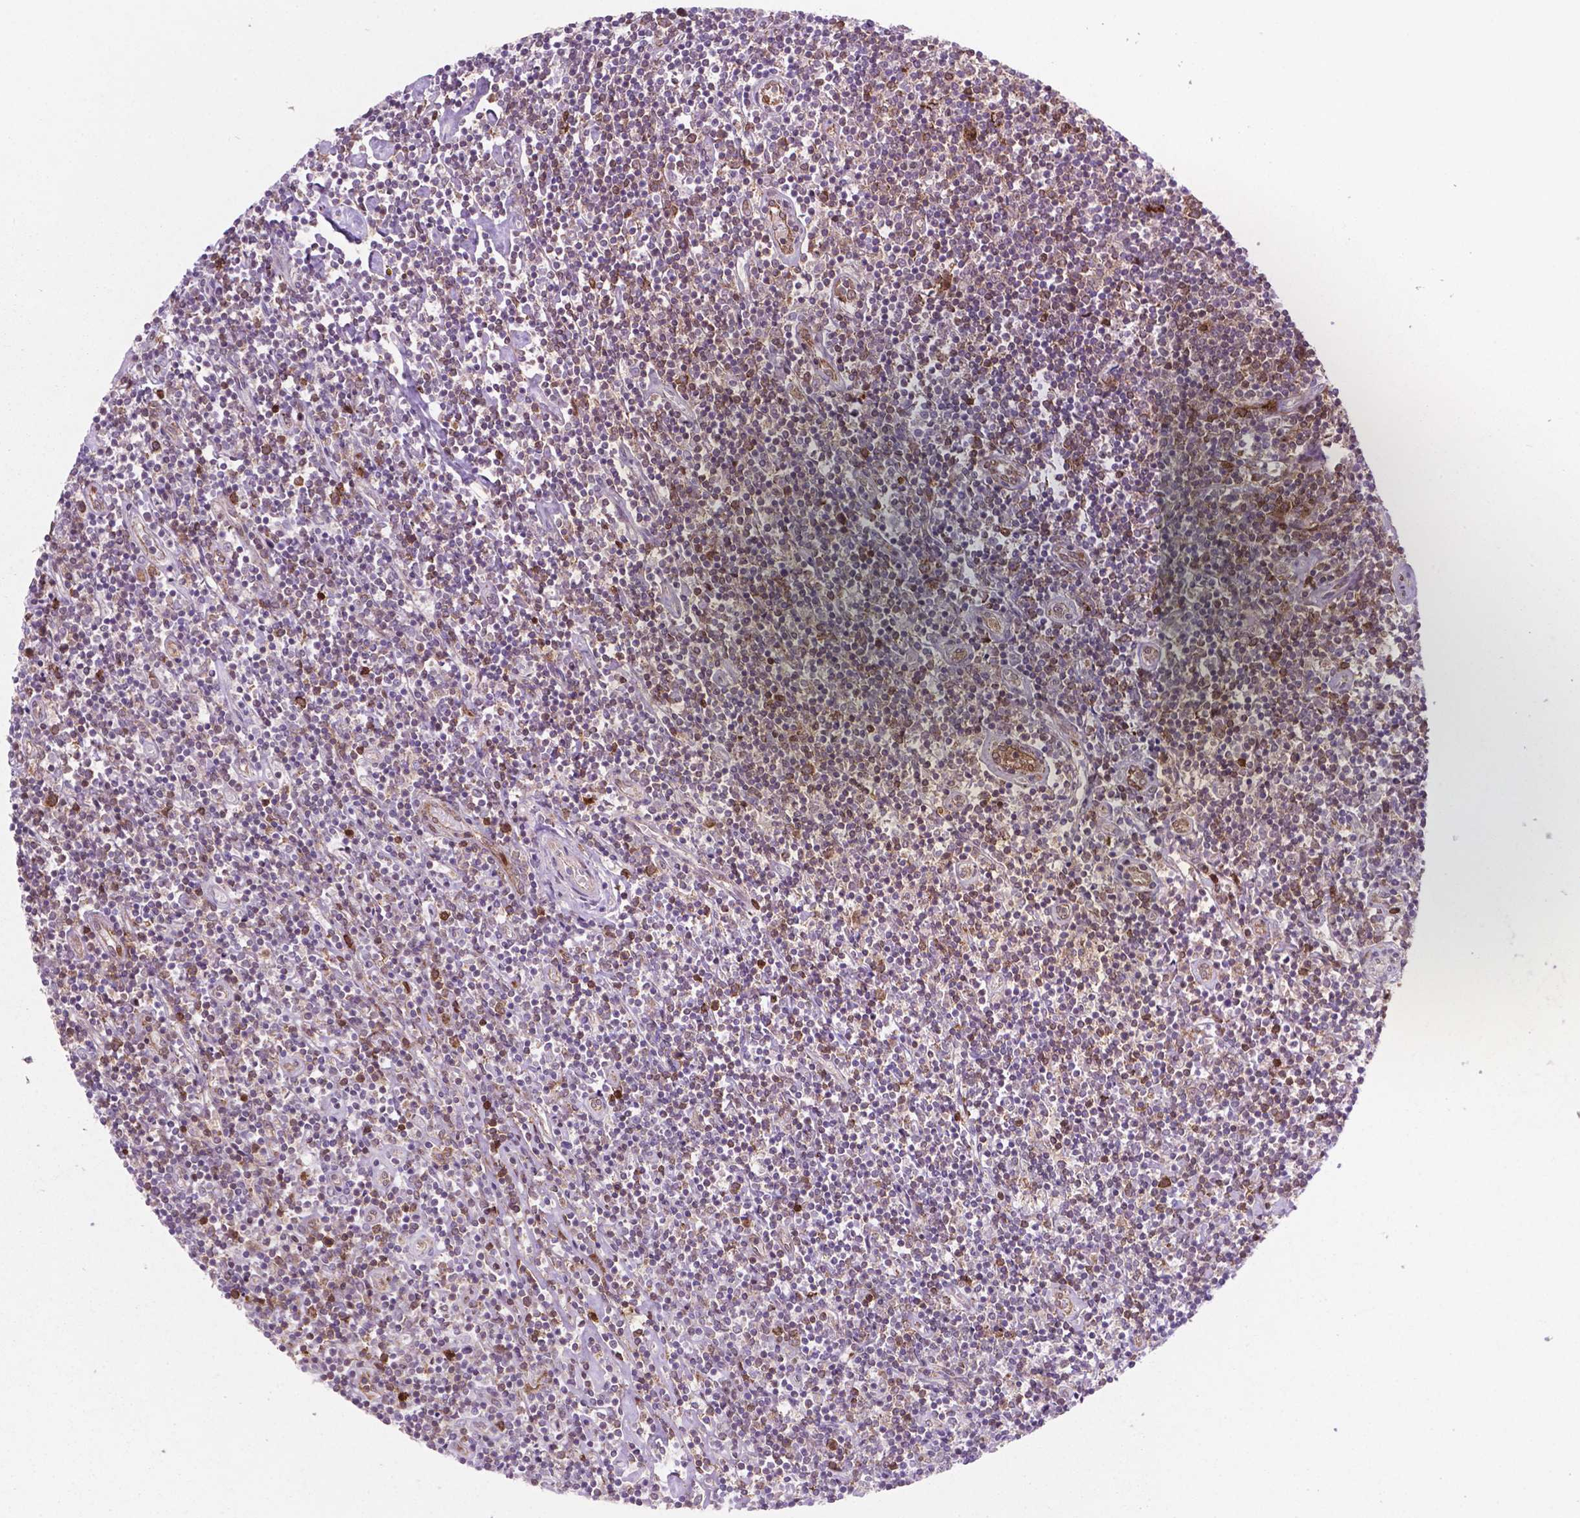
{"staining": {"intensity": "strong", "quantity": ">75%", "location": "cytoplasmic/membranous"}, "tissue": "lymphoma", "cell_type": "Tumor cells", "image_type": "cancer", "snomed": [{"axis": "morphology", "description": "Hodgkin's disease, NOS"}, {"axis": "topography", "description": "Lymph node"}], "caption": "A histopathology image of lymphoma stained for a protein demonstrates strong cytoplasmic/membranous brown staining in tumor cells. Using DAB (3,3'-diaminobenzidine) (brown) and hematoxylin (blue) stains, captured at high magnification using brightfield microscopy.", "gene": "LDHA", "patient": {"sex": "male", "age": 40}}